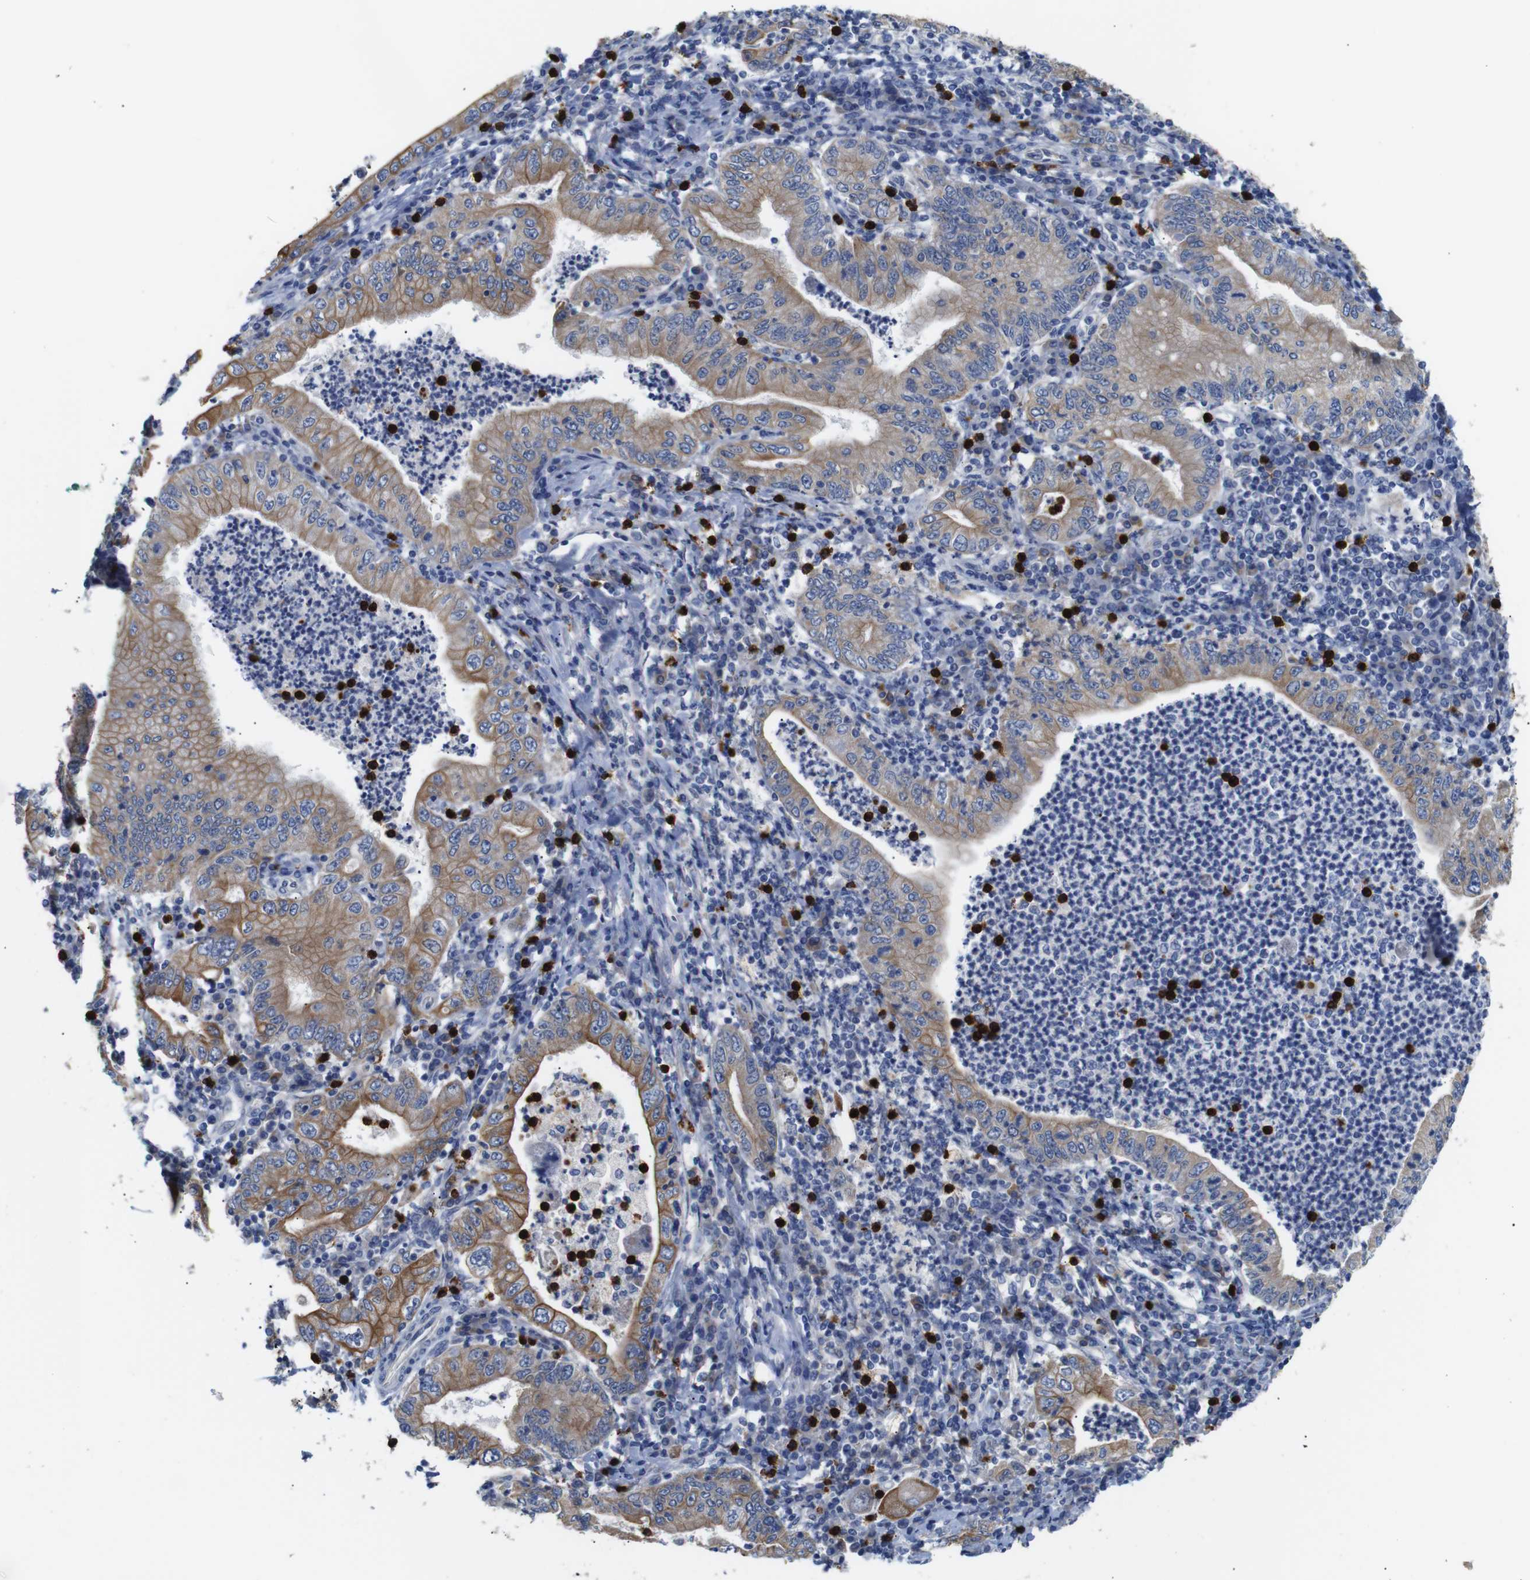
{"staining": {"intensity": "moderate", "quantity": ">75%", "location": "cytoplasmic/membranous"}, "tissue": "stomach cancer", "cell_type": "Tumor cells", "image_type": "cancer", "snomed": [{"axis": "morphology", "description": "Normal tissue, NOS"}, {"axis": "morphology", "description": "Adenocarcinoma, NOS"}, {"axis": "topography", "description": "Esophagus"}, {"axis": "topography", "description": "Stomach, upper"}, {"axis": "topography", "description": "Peripheral nerve tissue"}], "caption": "Stomach cancer stained with a protein marker displays moderate staining in tumor cells.", "gene": "ALOX15", "patient": {"sex": "male", "age": 62}}